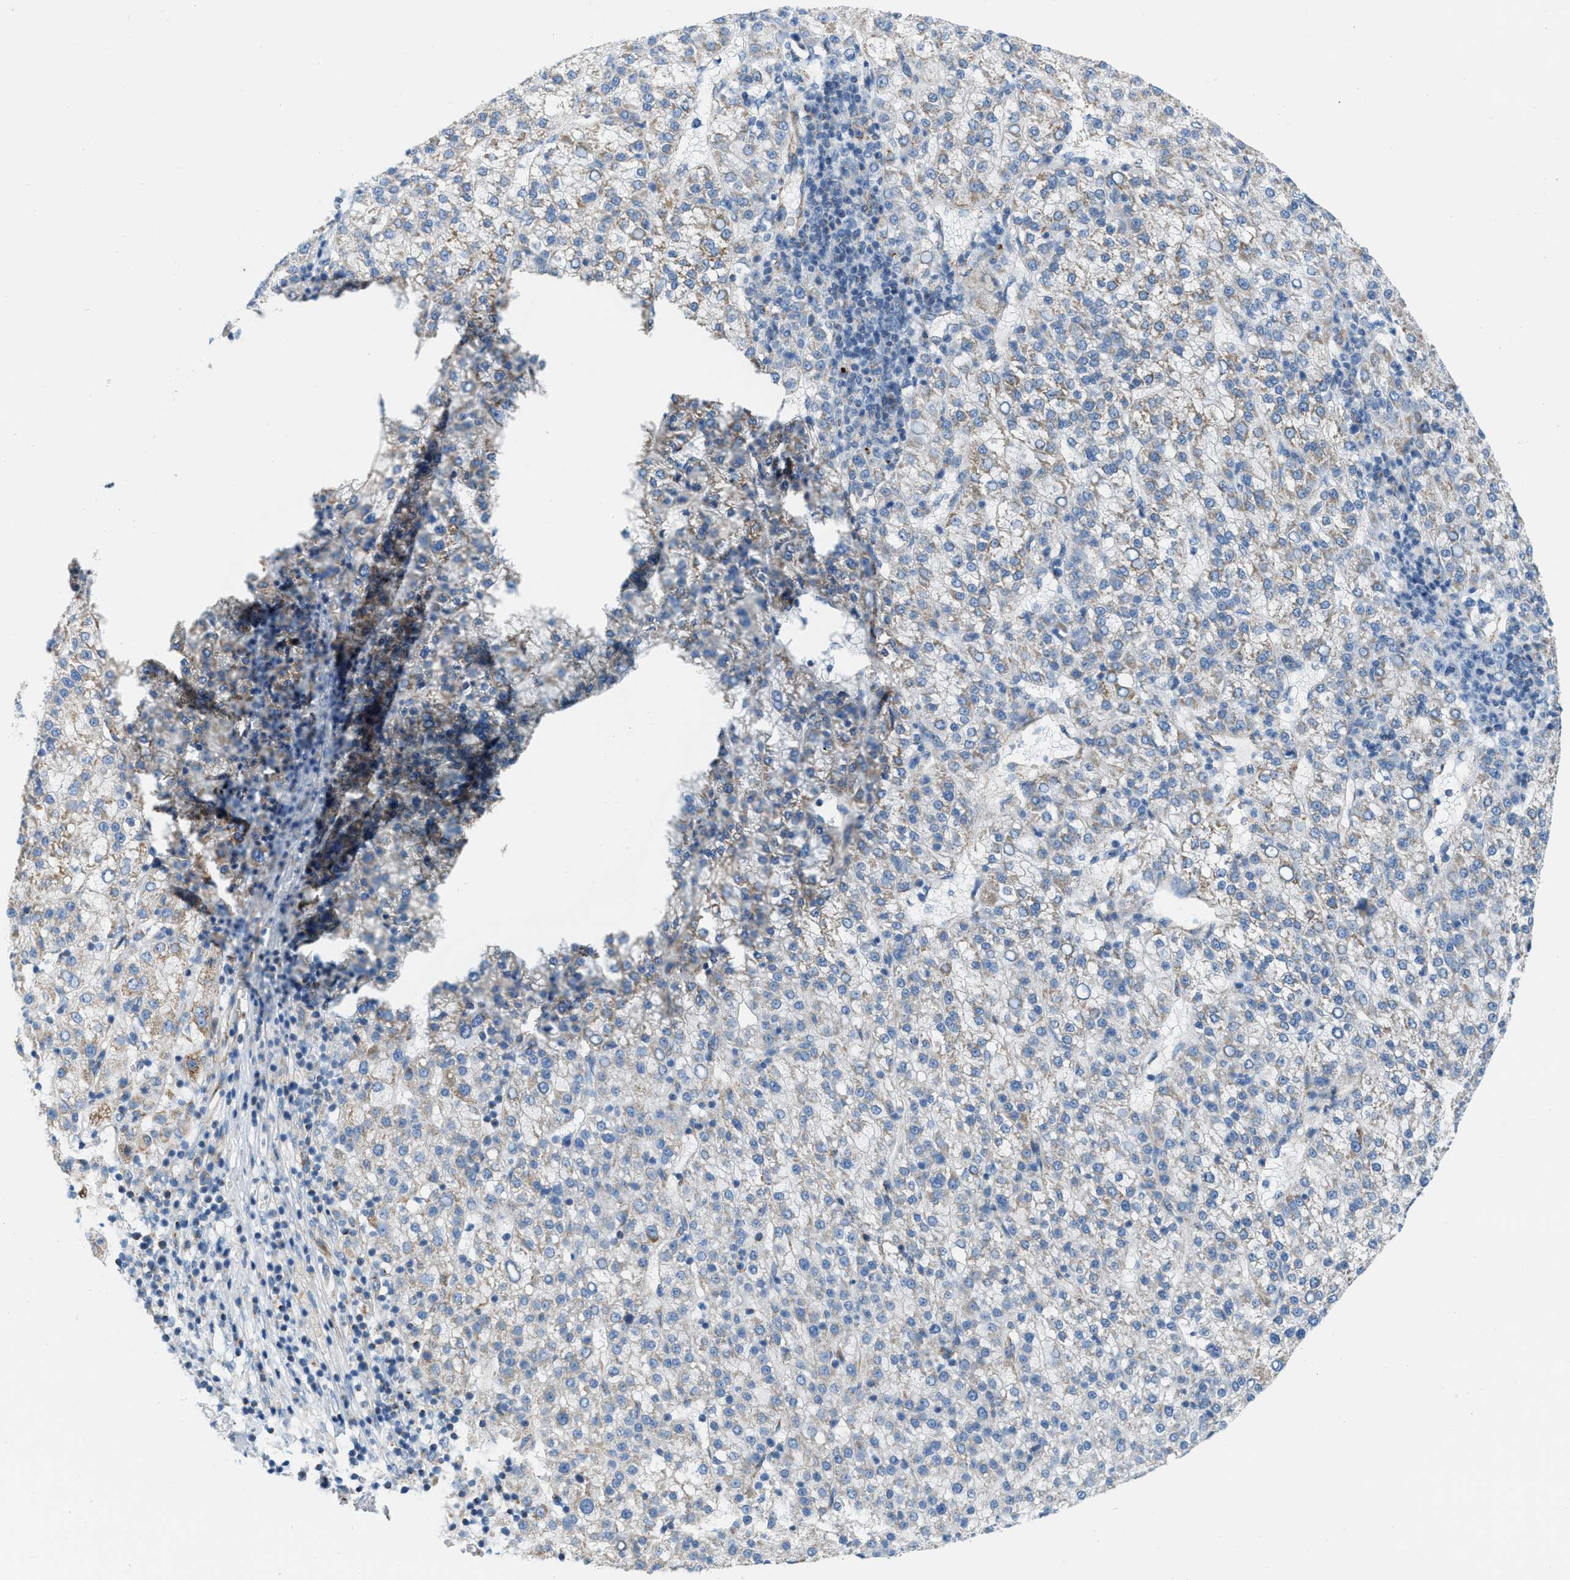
{"staining": {"intensity": "weak", "quantity": "<25%", "location": "cytoplasmic/membranous"}, "tissue": "liver cancer", "cell_type": "Tumor cells", "image_type": "cancer", "snomed": [{"axis": "morphology", "description": "Carcinoma, Hepatocellular, NOS"}, {"axis": "topography", "description": "Liver"}], "caption": "DAB (3,3'-diaminobenzidine) immunohistochemical staining of hepatocellular carcinoma (liver) demonstrates no significant positivity in tumor cells.", "gene": "JADE1", "patient": {"sex": "female", "age": 58}}